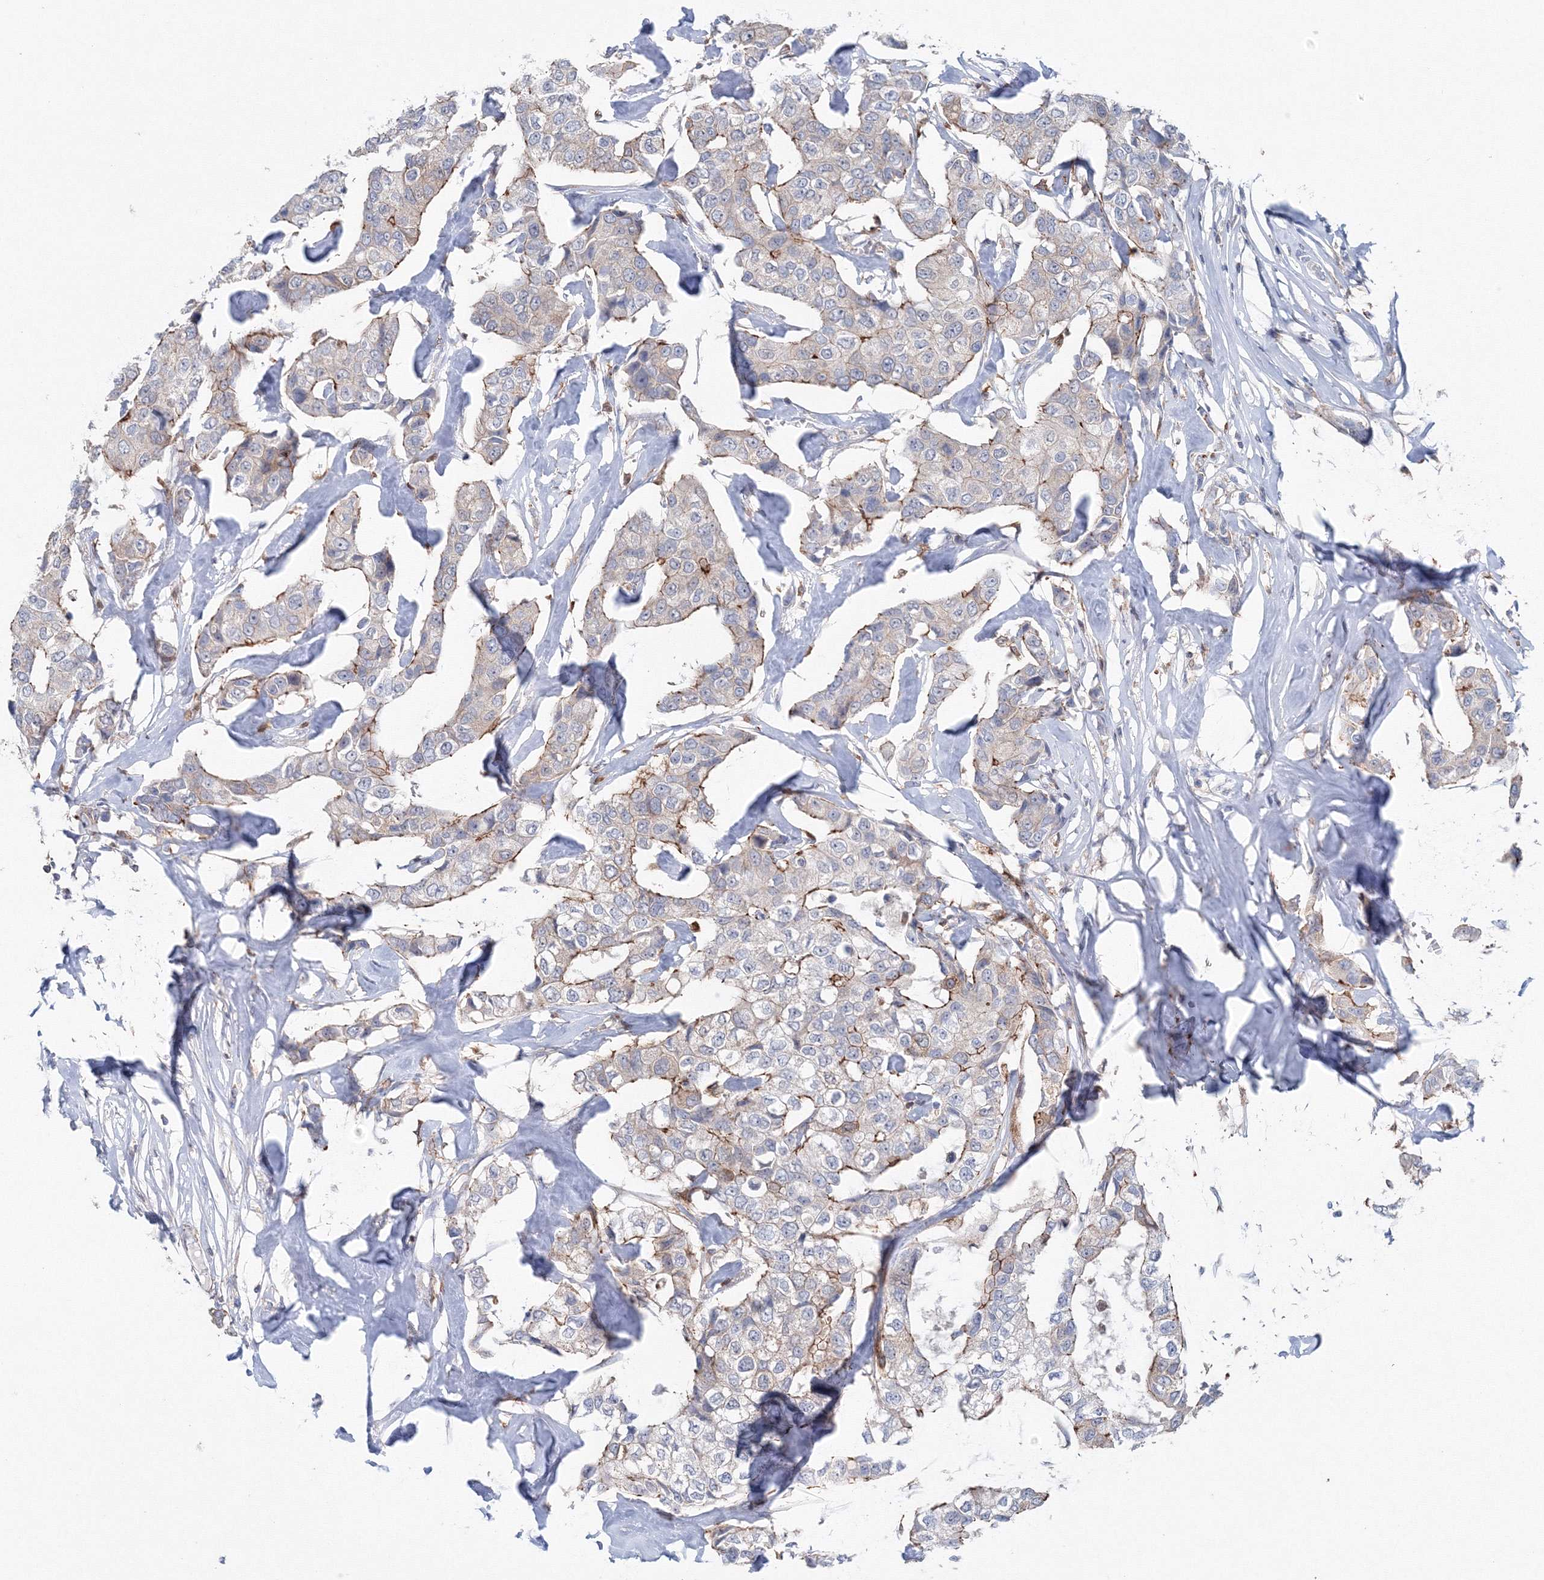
{"staining": {"intensity": "moderate", "quantity": "<25%", "location": "cytoplasmic/membranous"}, "tissue": "breast cancer", "cell_type": "Tumor cells", "image_type": "cancer", "snomed": [{"axis": "morphology", "description": "Duct carcinoma"}, {"axis": "topography", "description": "Breast"}], "caption": "Breast cancer stained with DAB (3,3'-diaminobenzidine) immunohistochemistry (IHC) reveals low levels of moderate cytoplasmic/membranous expression in about <25% of tumor cells.", "gene": "GGA2", "patient": {"sex": "female", "age": 80}}